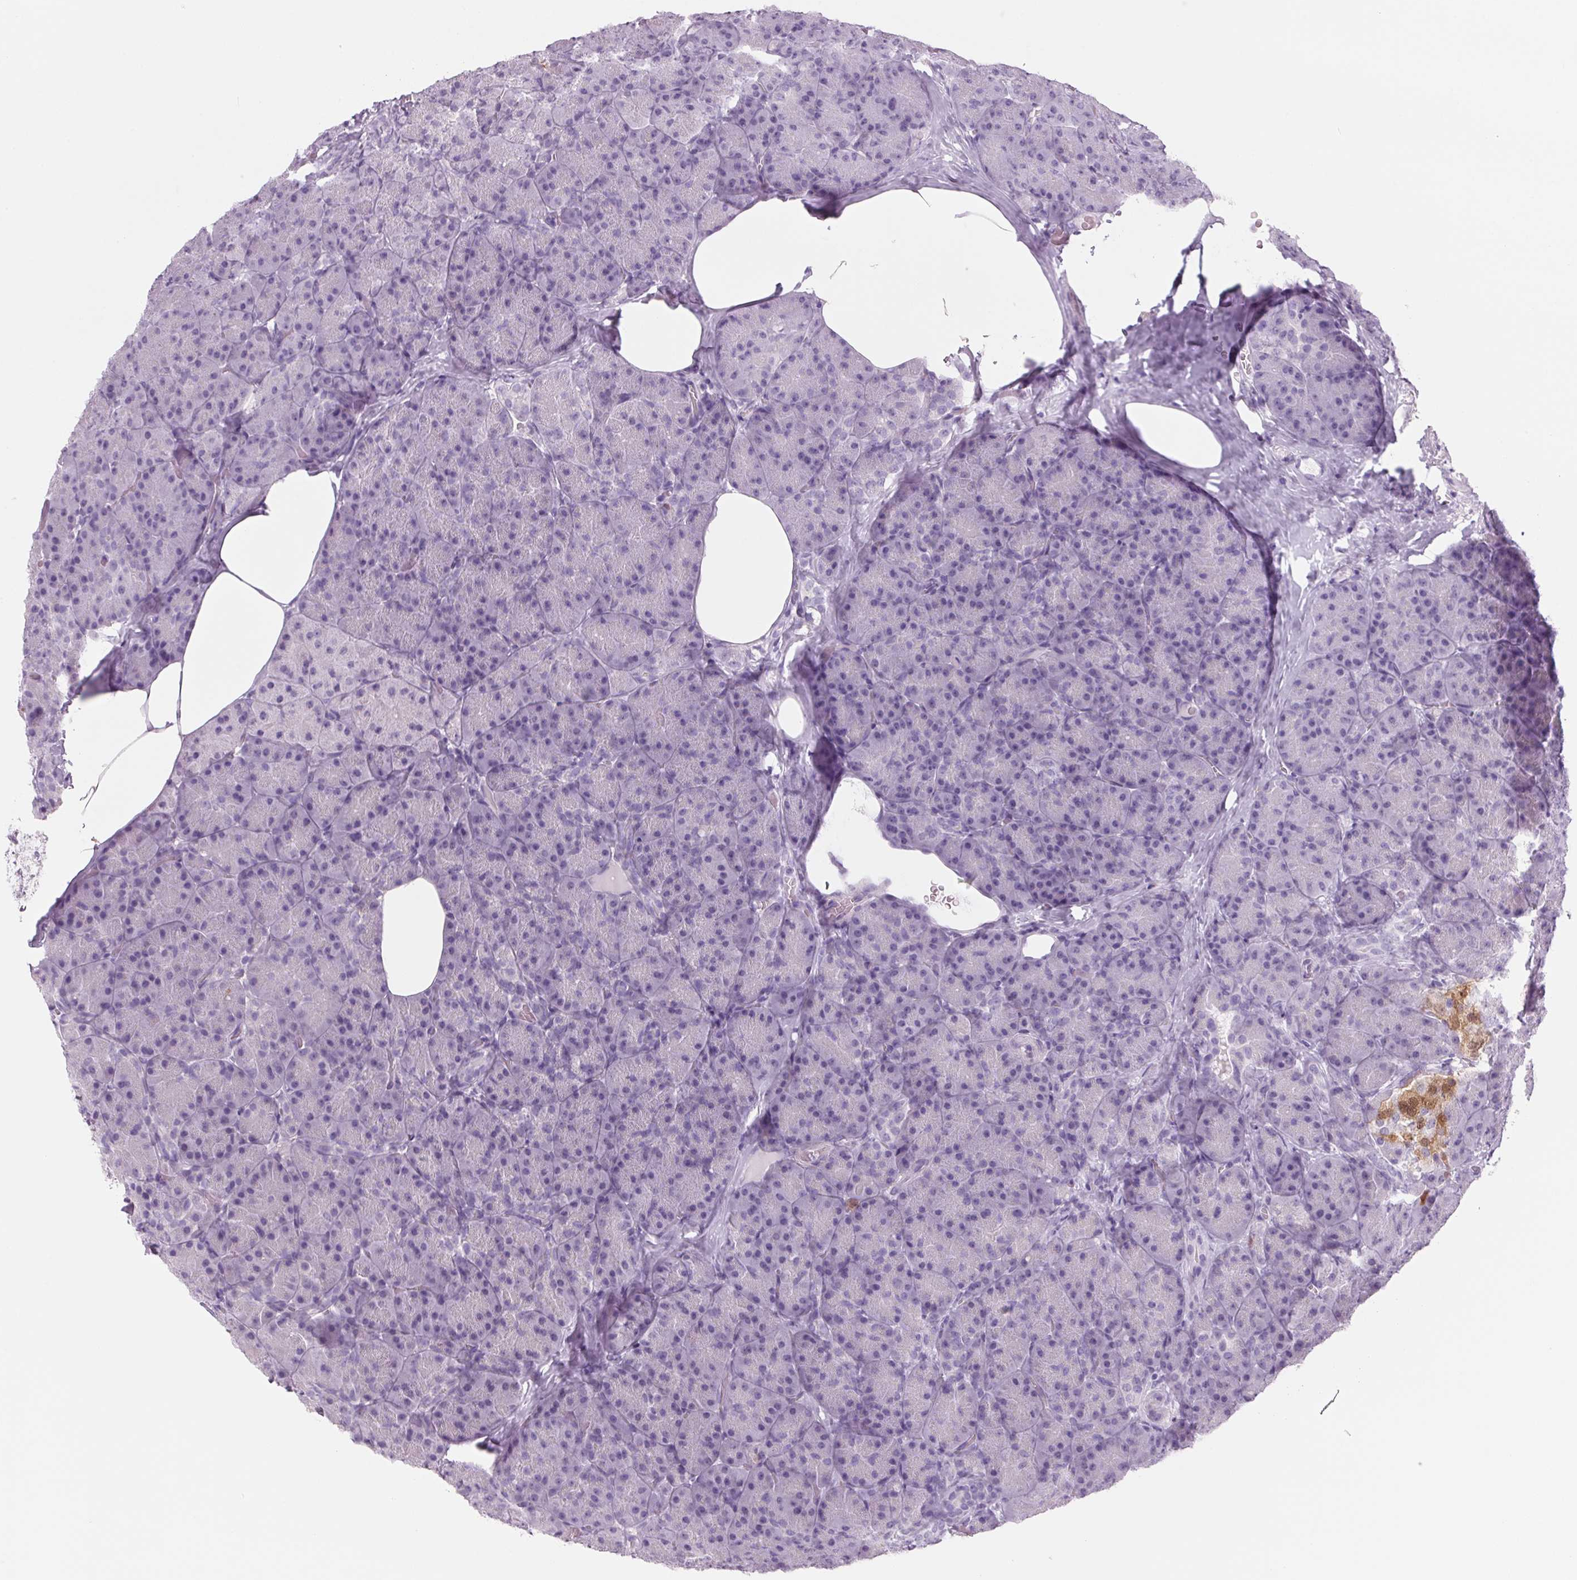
{"staining": {"intensity": "negative", "quantity": "none", "location": "none"}, "tissue": "pancreas", "cell_type": "Exocrine glandular cells", "image_type": "normal", "snomed": [{"axis": "morphology", "description": "Normal tissue, NOS"}, {"axis": "topography", "description": "Pancreas"}], "caption": "Immunohistochemistry of unremarkable pancreas displays no staining in exocrine glandular cells.", "gene": "PPP1R1A", "patient": {"sex": "male", "age": 57}}